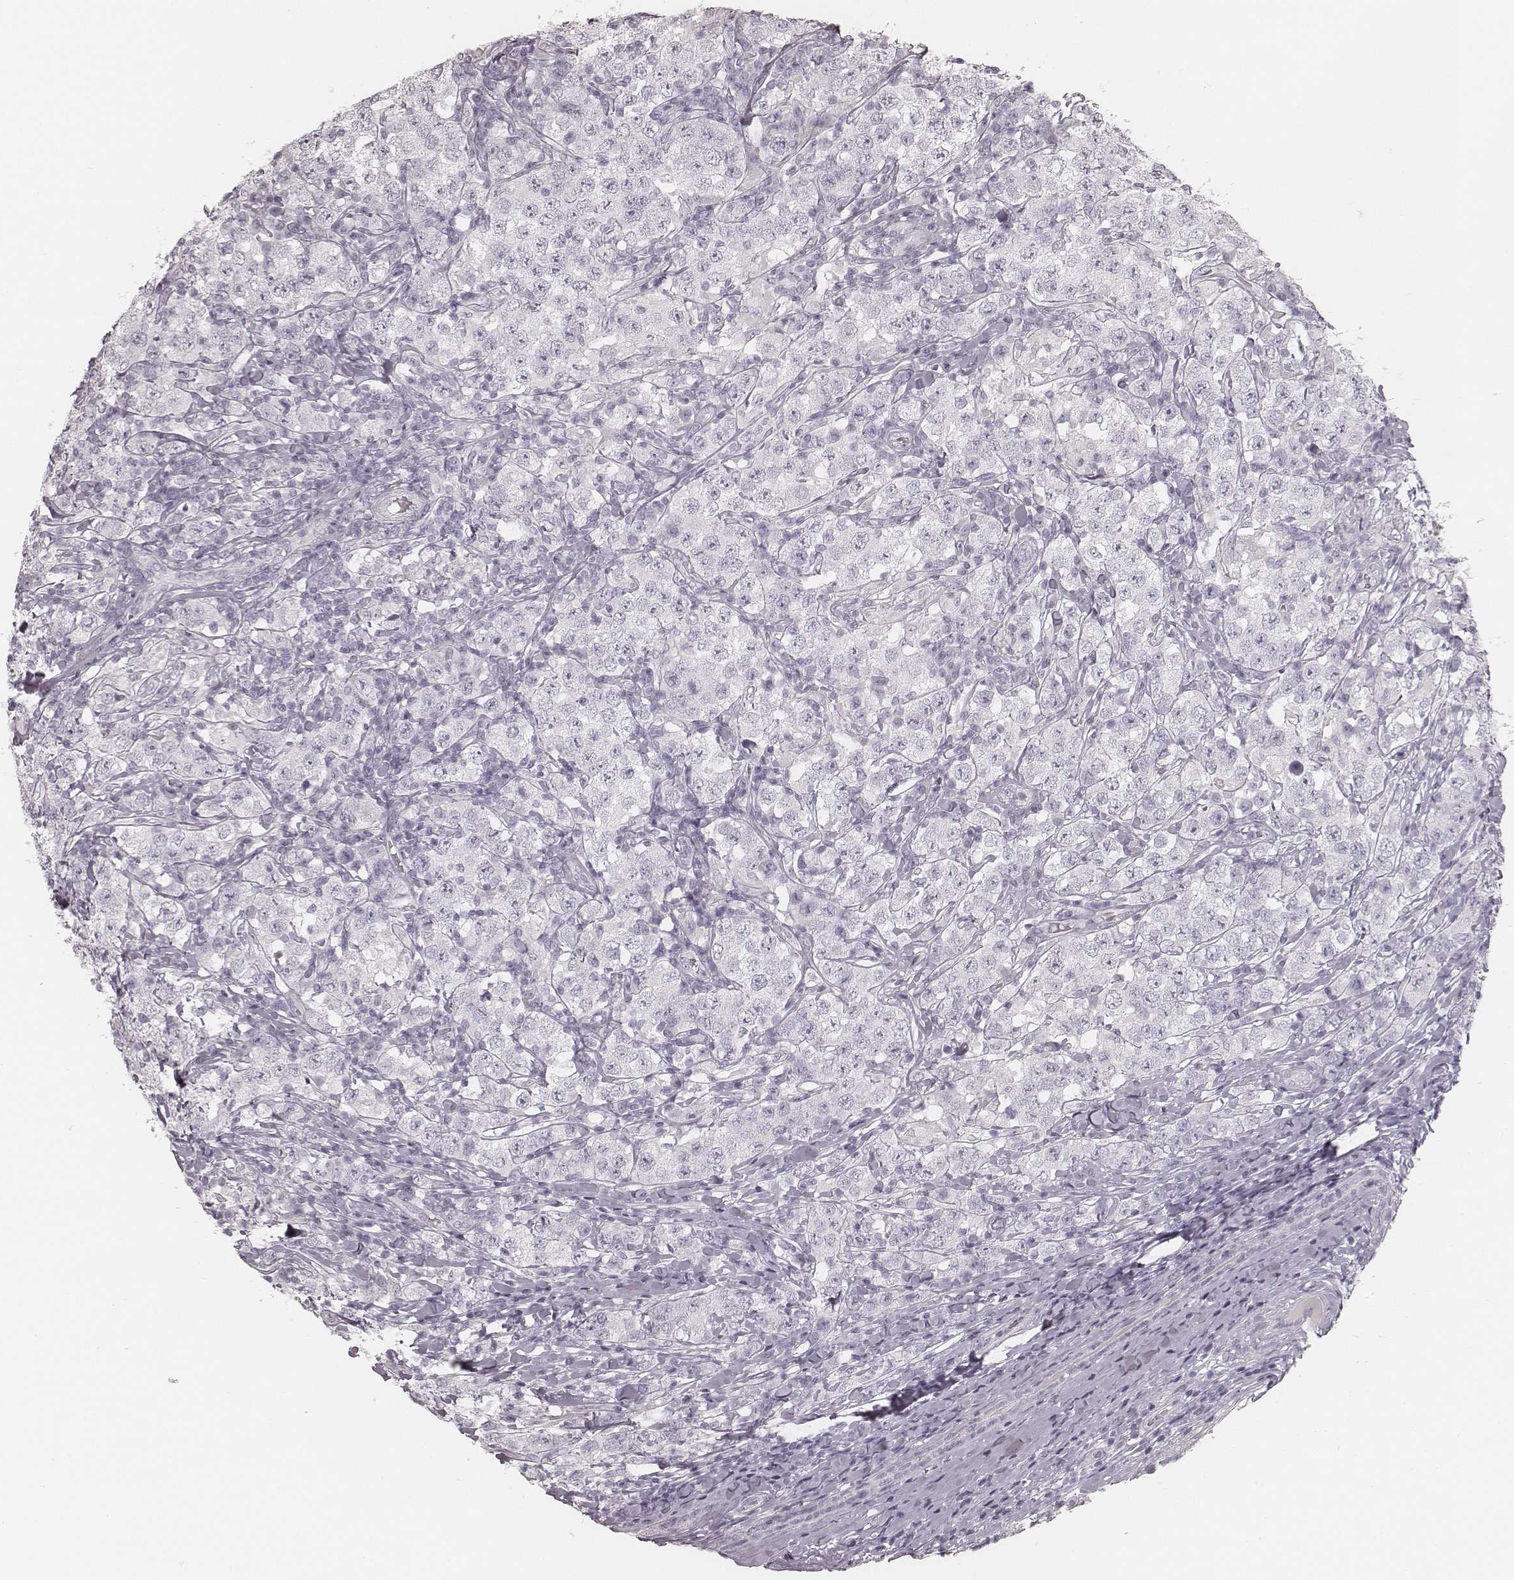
{"staining": {"intensity": "negative", "quantity": "none", "location": "none"}, "tissue": "testis cancer", "cell_type": "Tumor cells", "image_type": "cancer", "snomed": [{"axis": "morphology", "description": "Seminoma, NOS"}, {"axis": "morphology", "description": "Carcinoma, Embryonal, NOS"}, {"axis": "topography", "description": "Testis"}], "caption": "An immunohistochemistry (IHC) image of testis embryonal carcinoma is shown. There is no staining in tumor cells of testis embryonal carcinoma.", "gene": "KRT31", "patient": {"sex": "male", "age": 41}}